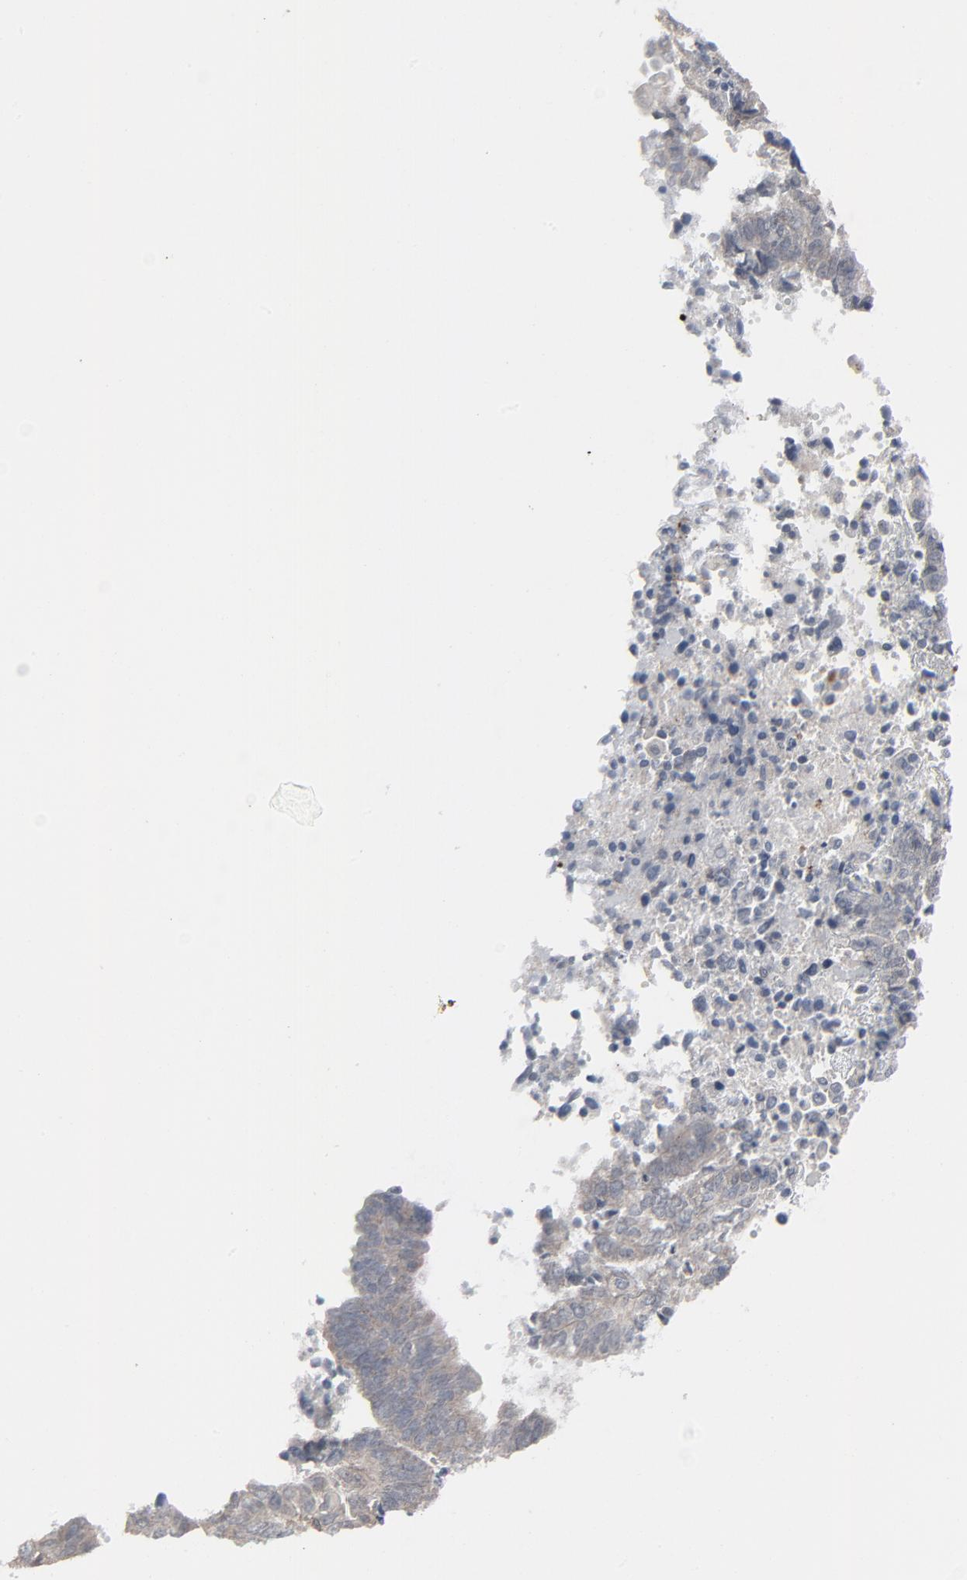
{"staining": {"intensity": "negative", "quantity": "none", "location": "none"}, "tissue": "endometrial cancer", "cell_type": "Tumor cells", "image_type": "cancer", "snomed": [{"axis": "morphology", "description": "Adenocarcinoma, NOS"}, {"axis": "topography", "description": "Uterus"}, {"axis": "topography", "description": "Endometrium"}], "caption": "DAB immunohistochemical staining of human endometrial cancer (adenocarcinoma) demonstrates no significant positivity in tumor cells.", "gene": "NEUROD1", "patient": {"sex": "female", "age": 70}}